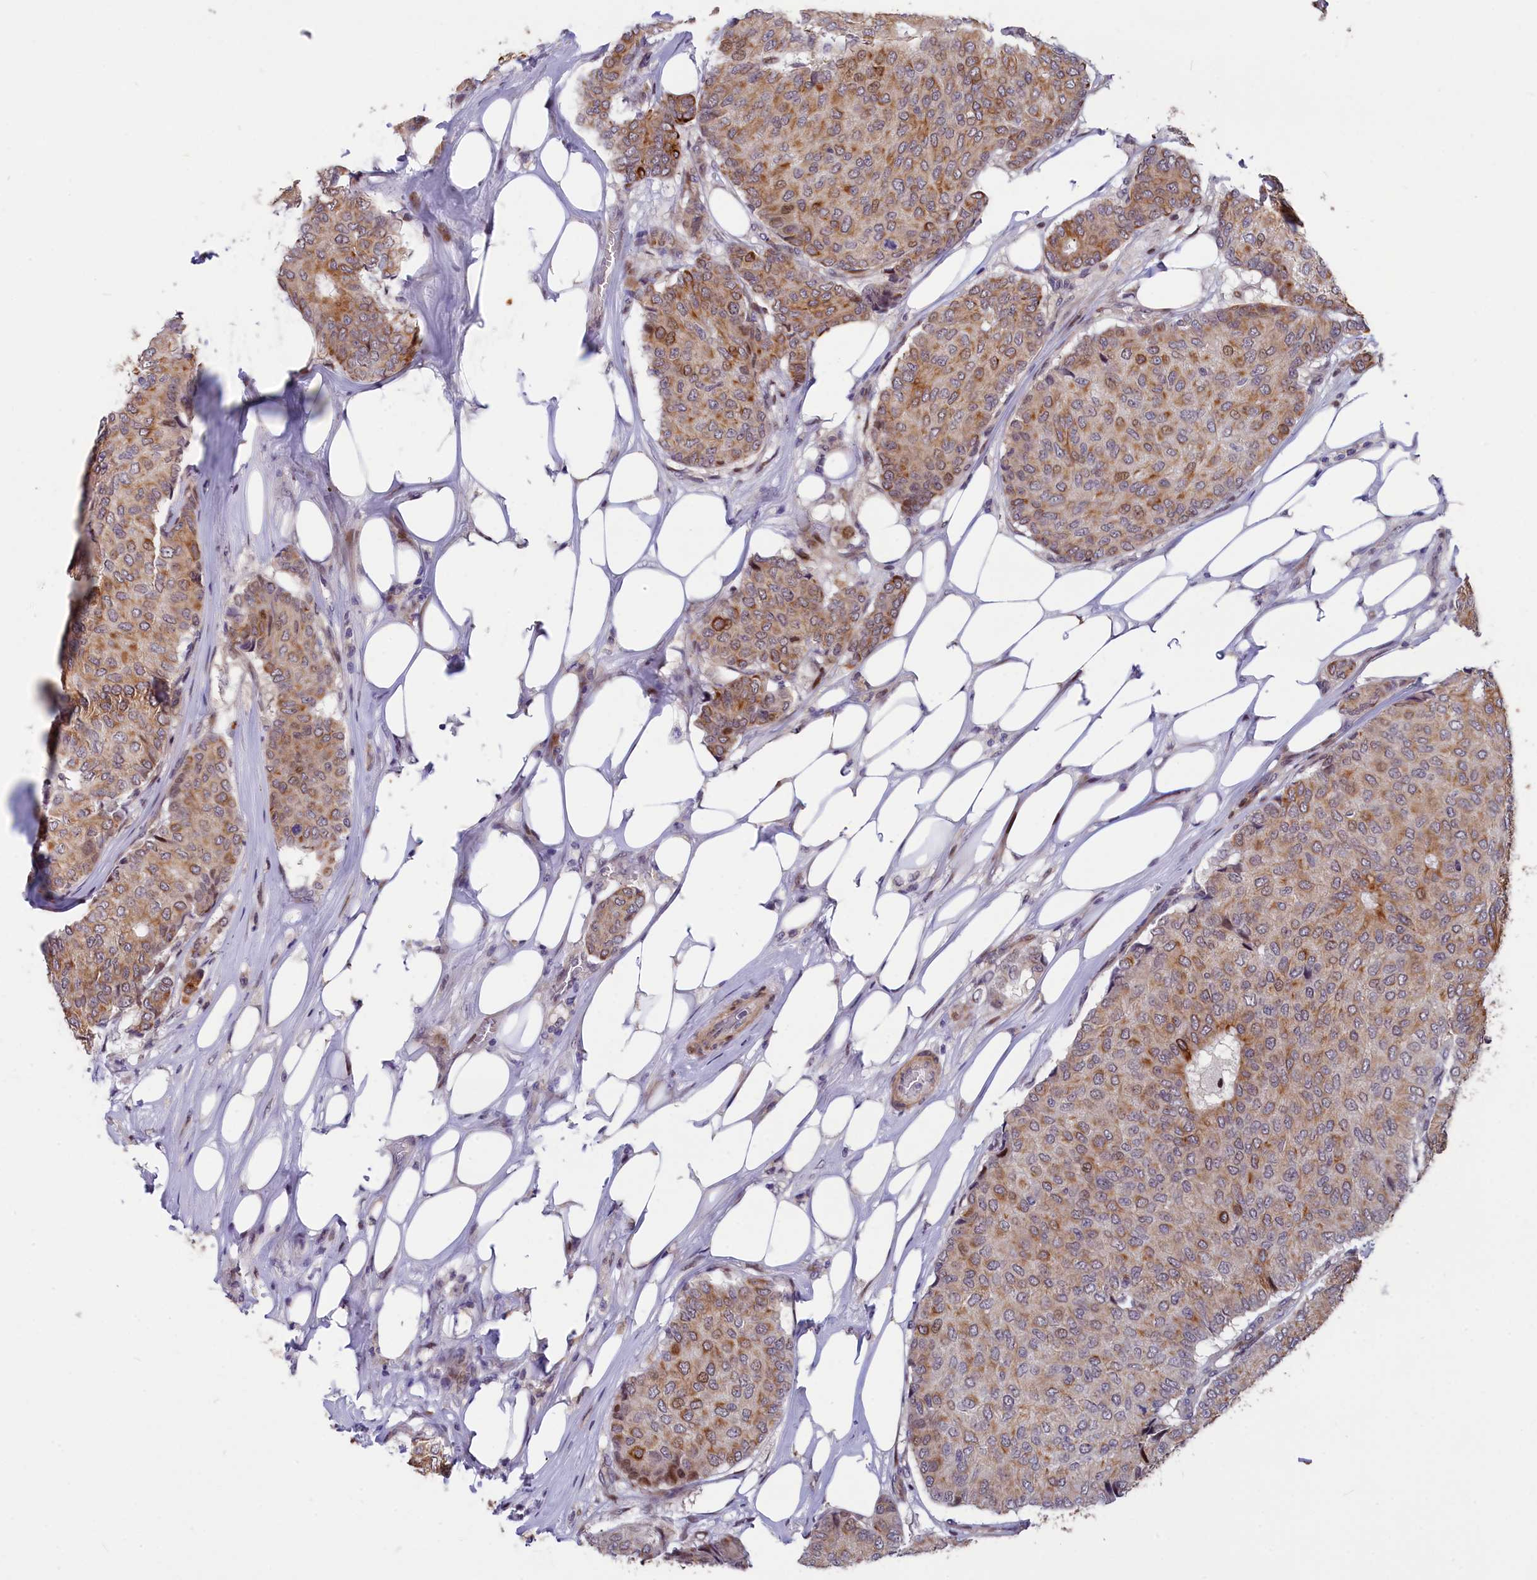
{"staining": {"intensity": "moderate", "quantity": ">75%", "location": "cytoplasmic/membranous"}, "tissue": "breast cancer", "cell_type": "Tumor cells", "image_type": "cancer", "snomed": [{"axis": "morphology", "description": "Duct carcinoma"}, {"axis": "topography", "description": "Breast"}], "caption": "Moderate cytoplasmic/membranous expression for a protein is present in about >75% of tumor cells of intraductal carcinoma (breast) using immunohistochemistry (IHC).", "gene": "ANKRD34B", "patient": {"sex": "female", "age": 75}}